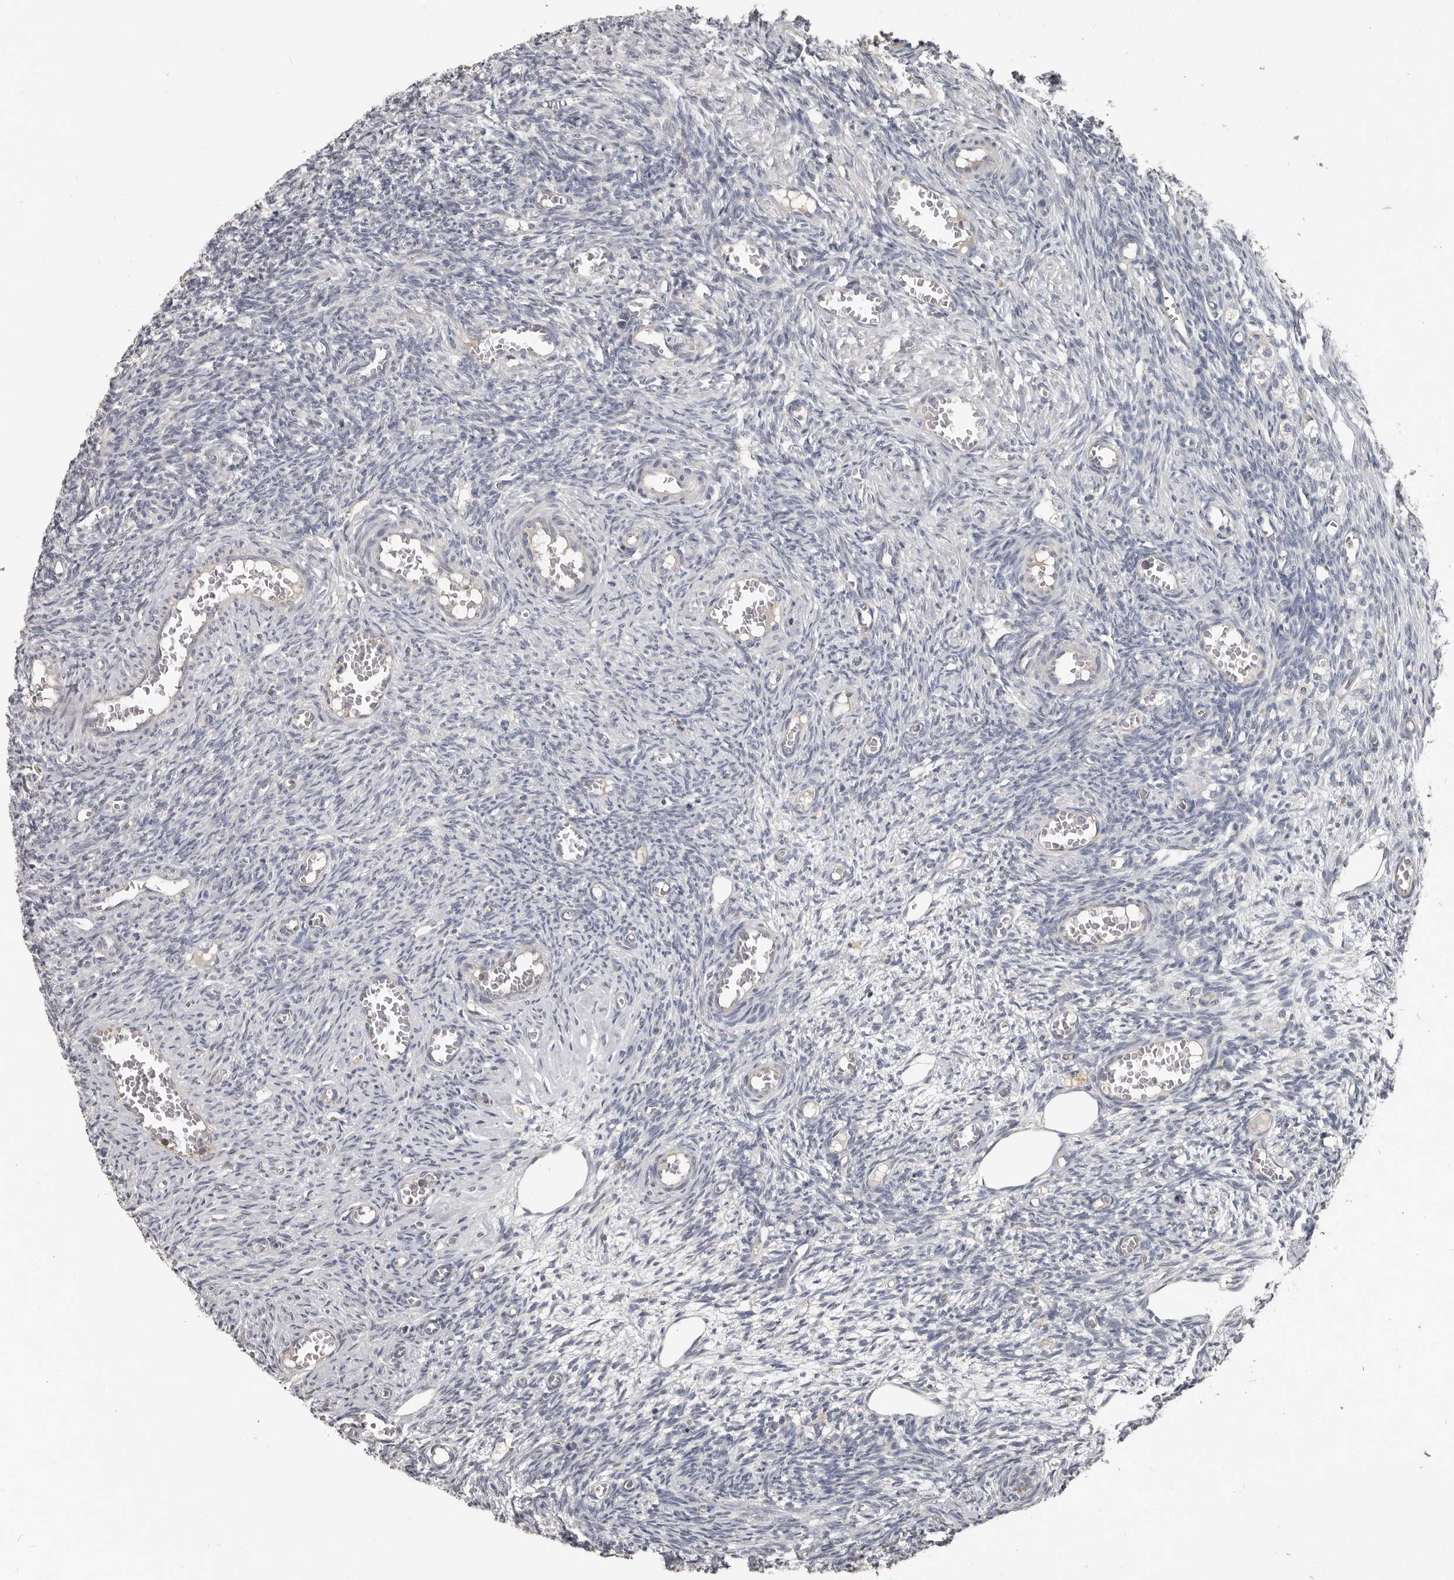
{"staining": {"intensity": "negative", "quantity": "none", "location": "none"}, "tissue": "ovary", "cell_type": "Ovarian stroma cells", "image_type": "normal", "snomed": [{"axis": "morphology", "description": "Normal tissue, NOS"}, {"axis": "topography", "description": "Ovary"}], "caption": "The photomicrograph demonstrates no staining of ovarian stroma cells in benign ovary. Brightfield microscopy of immunohistochemistry stained with DAB (3,3'-diaminobenzidine) (brown) and hematoxylin (blue), captured at high magnification.", "gene": "CA6", "patient": {"sex": "female", "age": 27}}